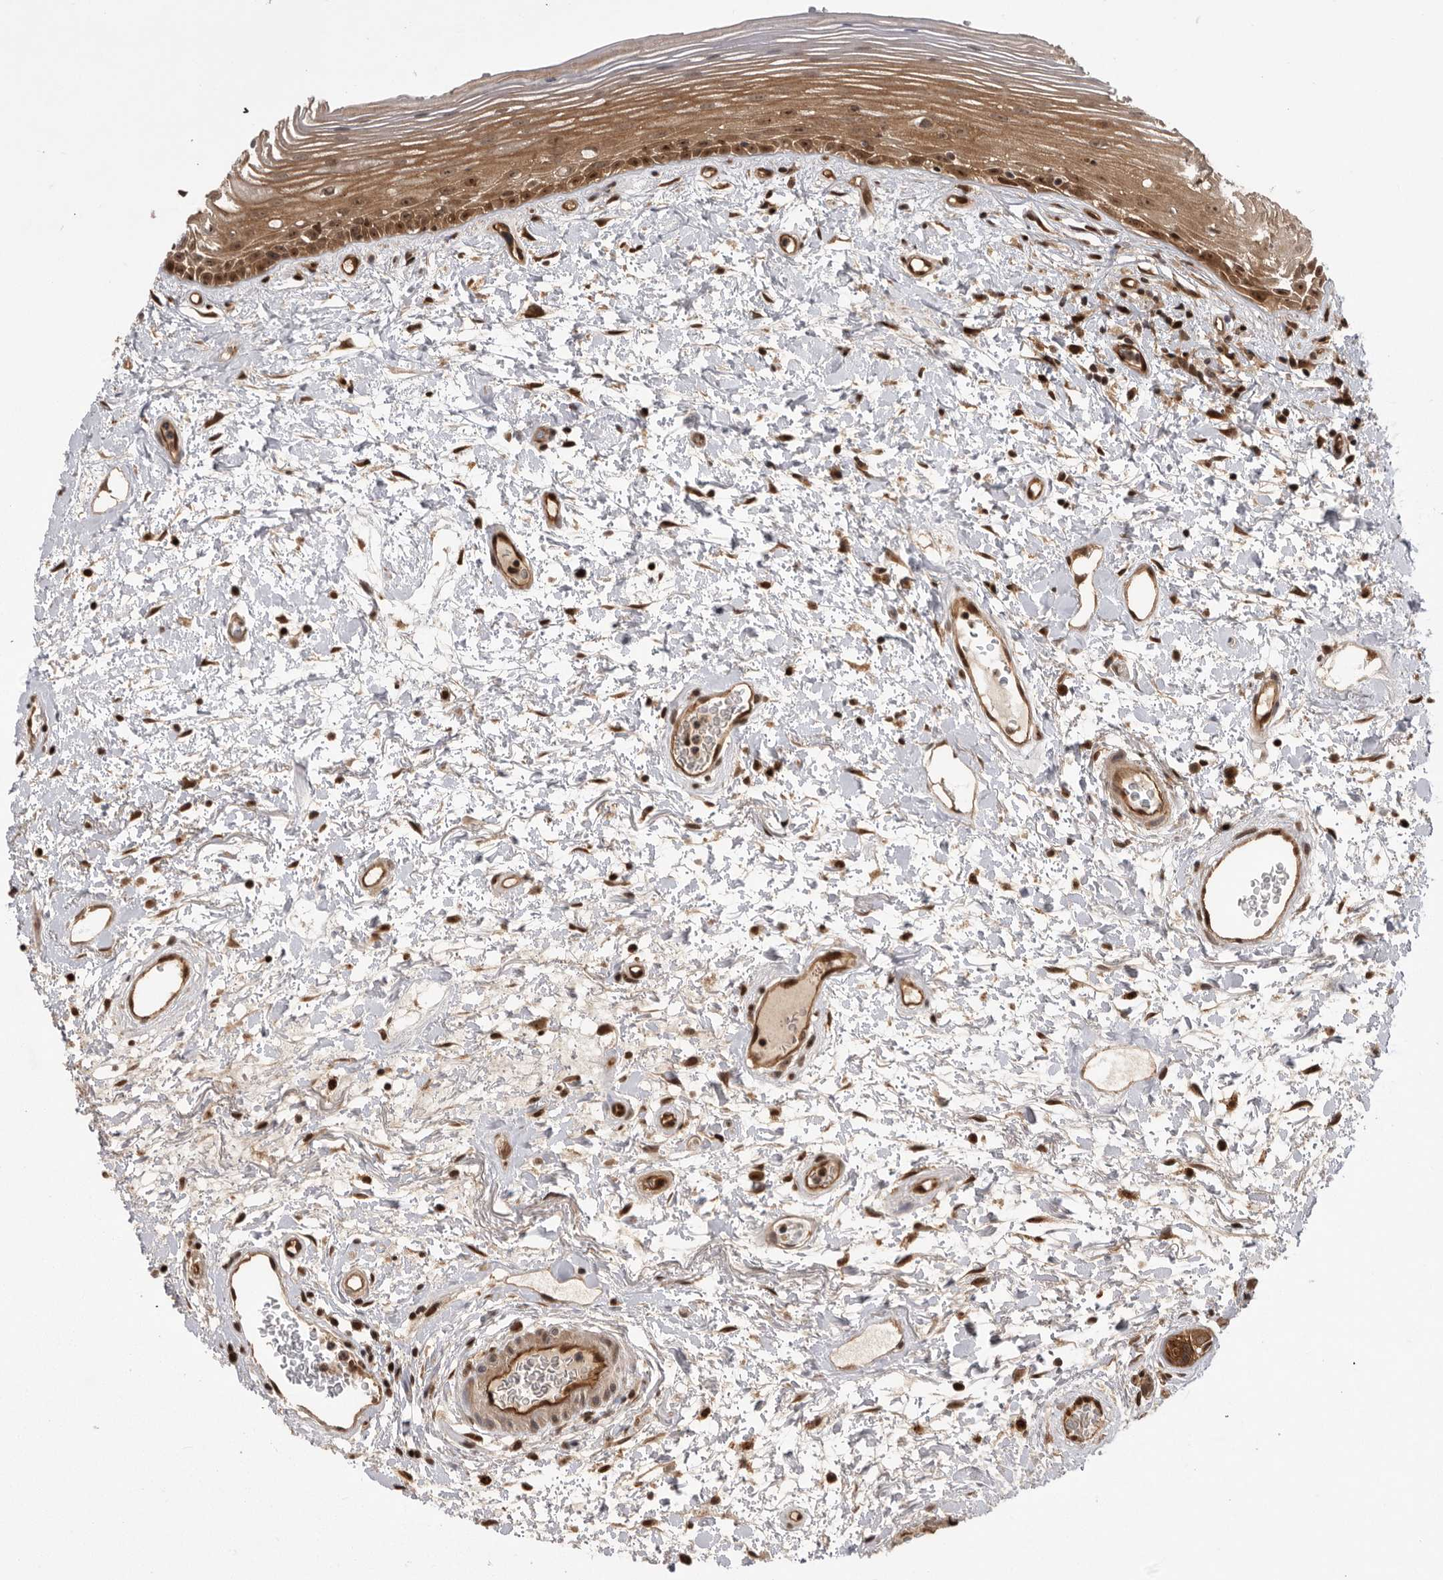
{"staining": {"intensity": "moderate", "quantity": ">75%", "location": "cytoplasmic/membranous,nuclear"}, "tissue": "oral mucosa", "cell_type": "Squamous epithelial cells", "image_type": "normal", "snomed": [{"axis": "morphology", "description": "Normal tissue, NOS"}, {"axis": "topography", "description": "Oral tissue"}], "caption": "Protein expression analysis of normal oral mucosa demonstrates moderate cytoplasmic/membranous,nuclear staining in about >75% of squamous epithelial cells. The protein of interest is stained brown, and the nuclei are stained in blue (DAB IHC with brightfield microscopy, high magnification).", "gene": "DHDDS", "patient": {"sex": "female", "age": 76}}